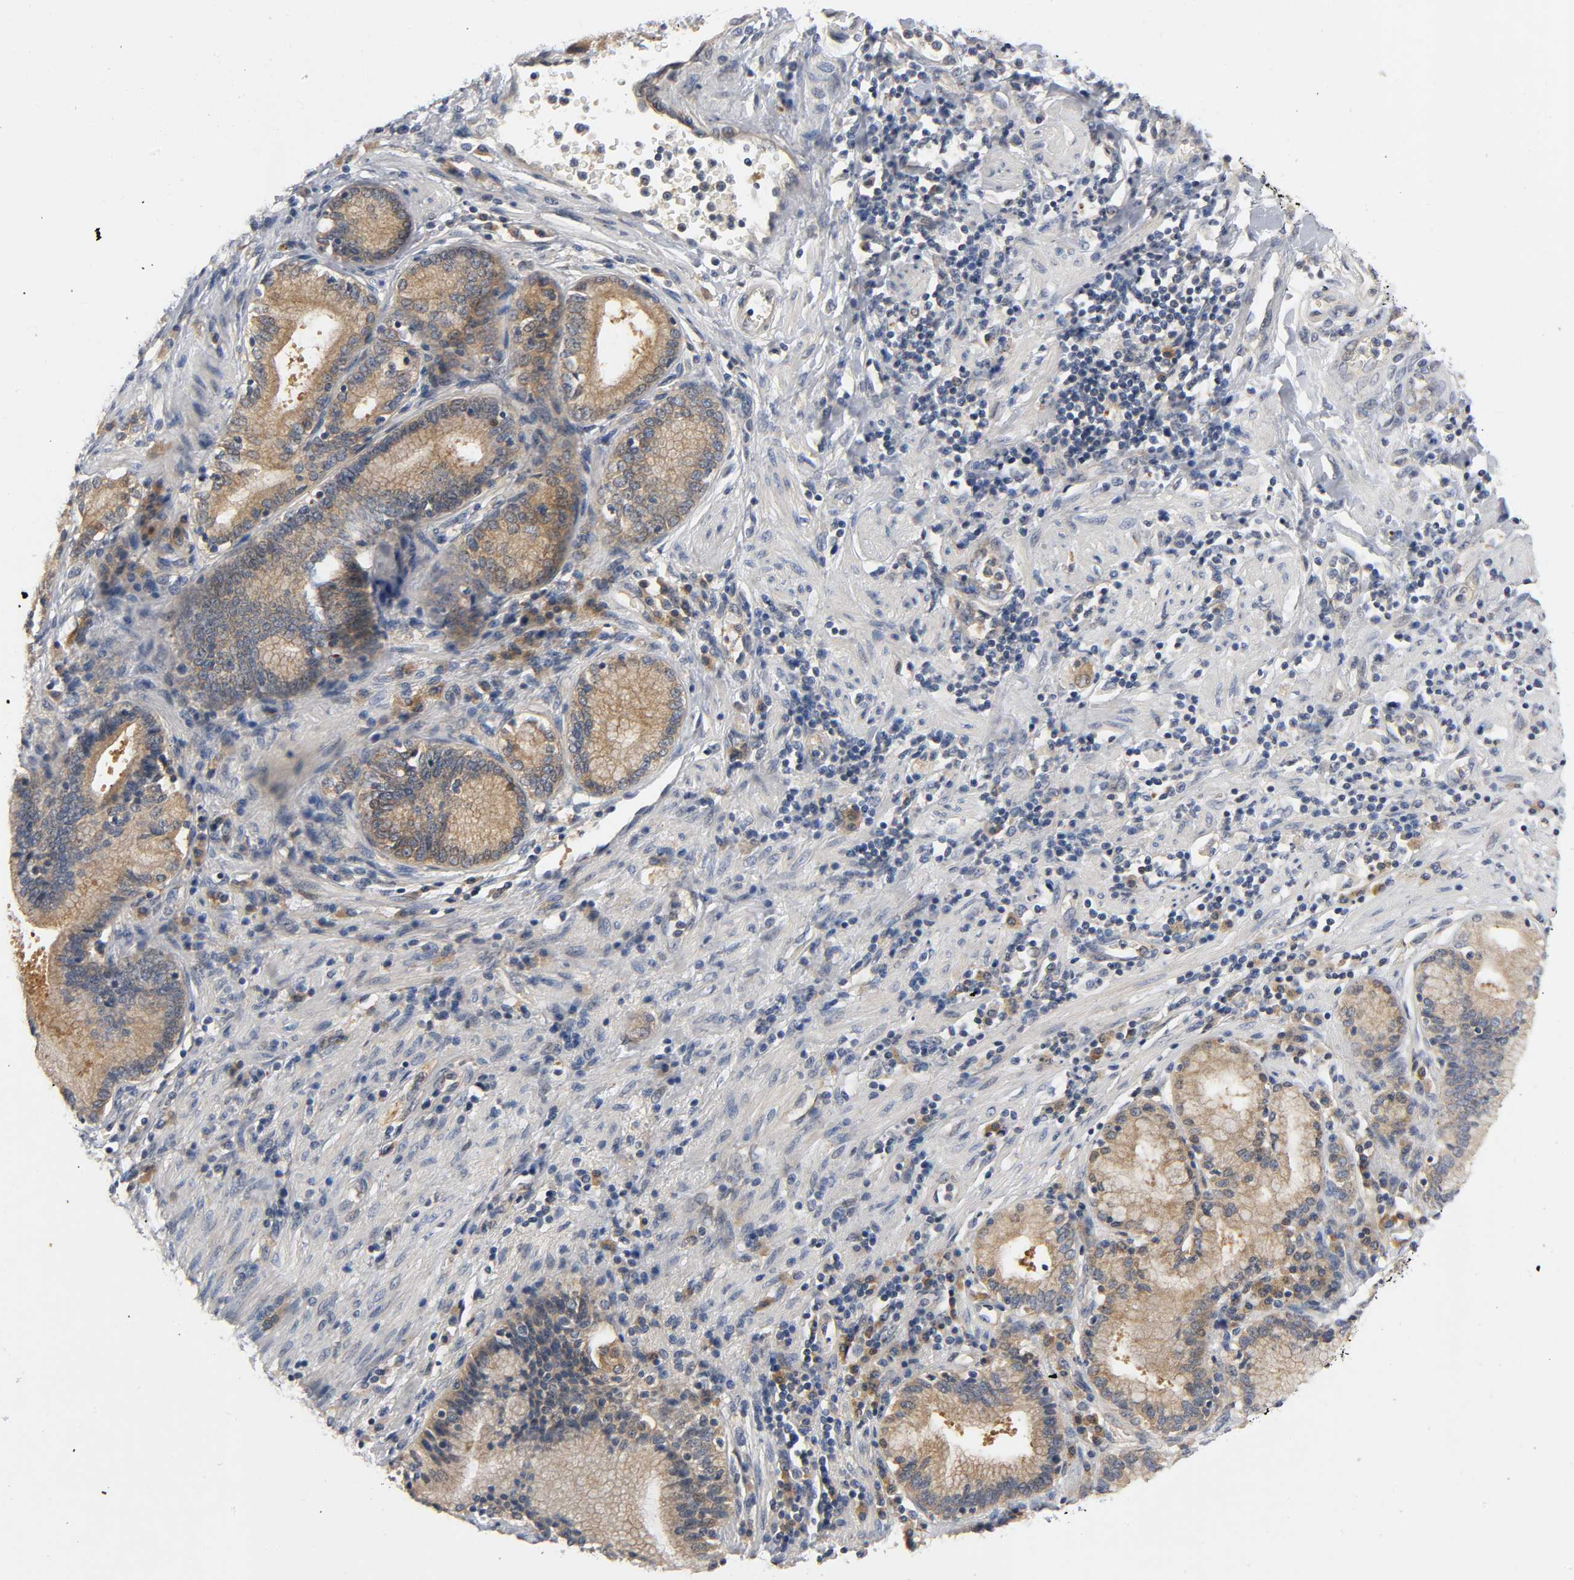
{"staining": {"intensity": "moderate", "quantity": ">75%", "location": "cytoplasmic/membranous"}, "tissue": "pancreatic cancer", "cell_type": "Tumor cells", "image_type": "cancer", "snomed": [{"axis": "morphology", "description": "Adenocarcinoma, NOS"}, {"axis": "topography", "description": "Pancreas"}], "caption": "DAB (3,3'-diaminobenzidine) immunohistochemical staining of human pancreatic adenocarcinoma shows moderate cytoplasmic/membranous protein staining in about >75% of tumor cells.", "gene": "HDAC6", "patient": {"sex": "female", "age": 48}}